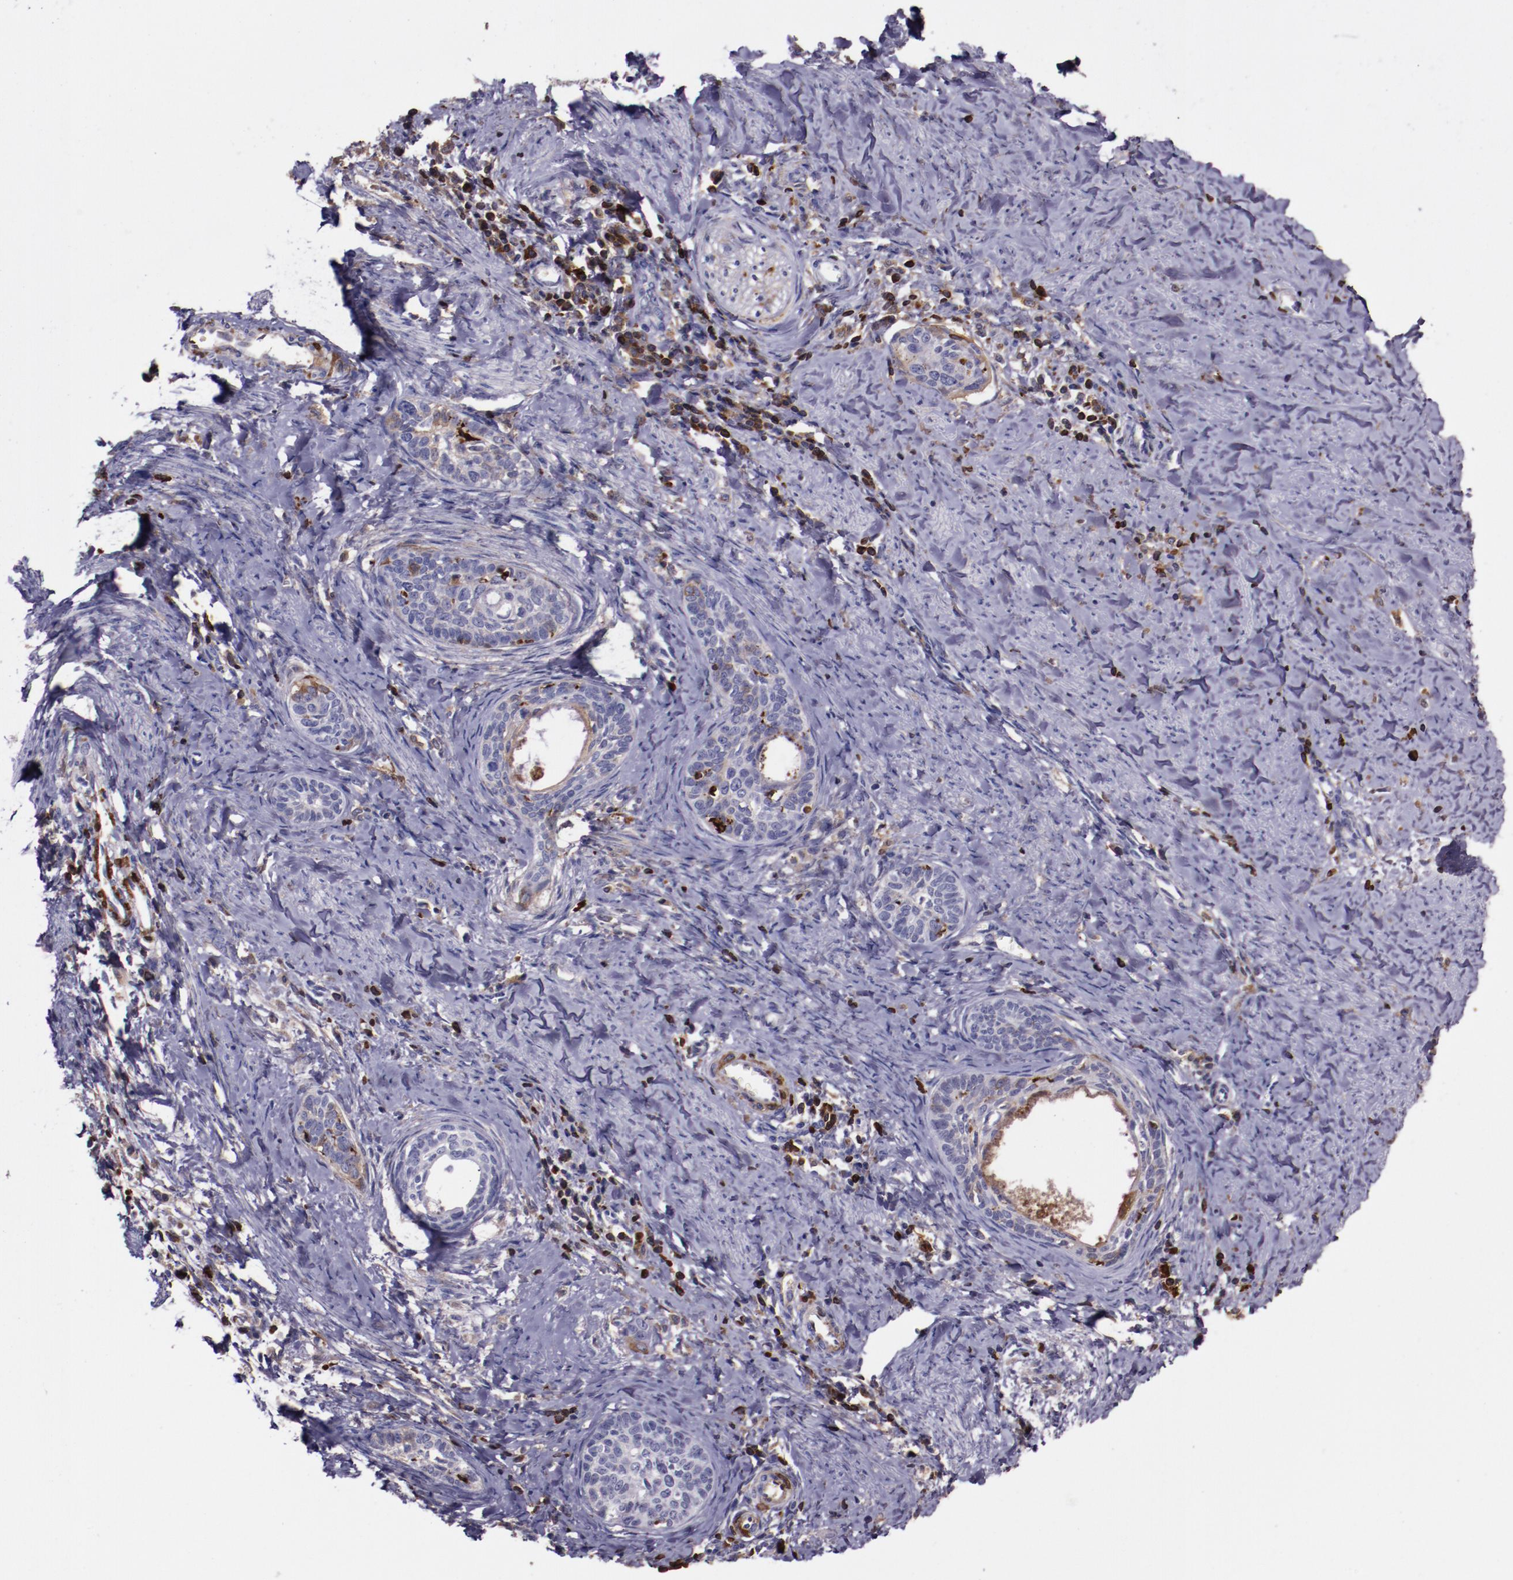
{"staining": {"intensity": "negative", "quantity": "none", "location": "none"}, "tissue": "cervical cancer", "cell_type": "Tumor cells", "image_type": "cancer", "snomed": [{"axis": "morphology", "description": "Squamous cell carcinoma, NOS"}, {"axis": "topography", "description": "Cervix"}], "caption": "Immunohistochemistry (IHC) of human cervical squamous cell carcinoma displays no expression in tumor cells.", "gene": "APOH", "patient": {"sex": "female", "age": 33}}